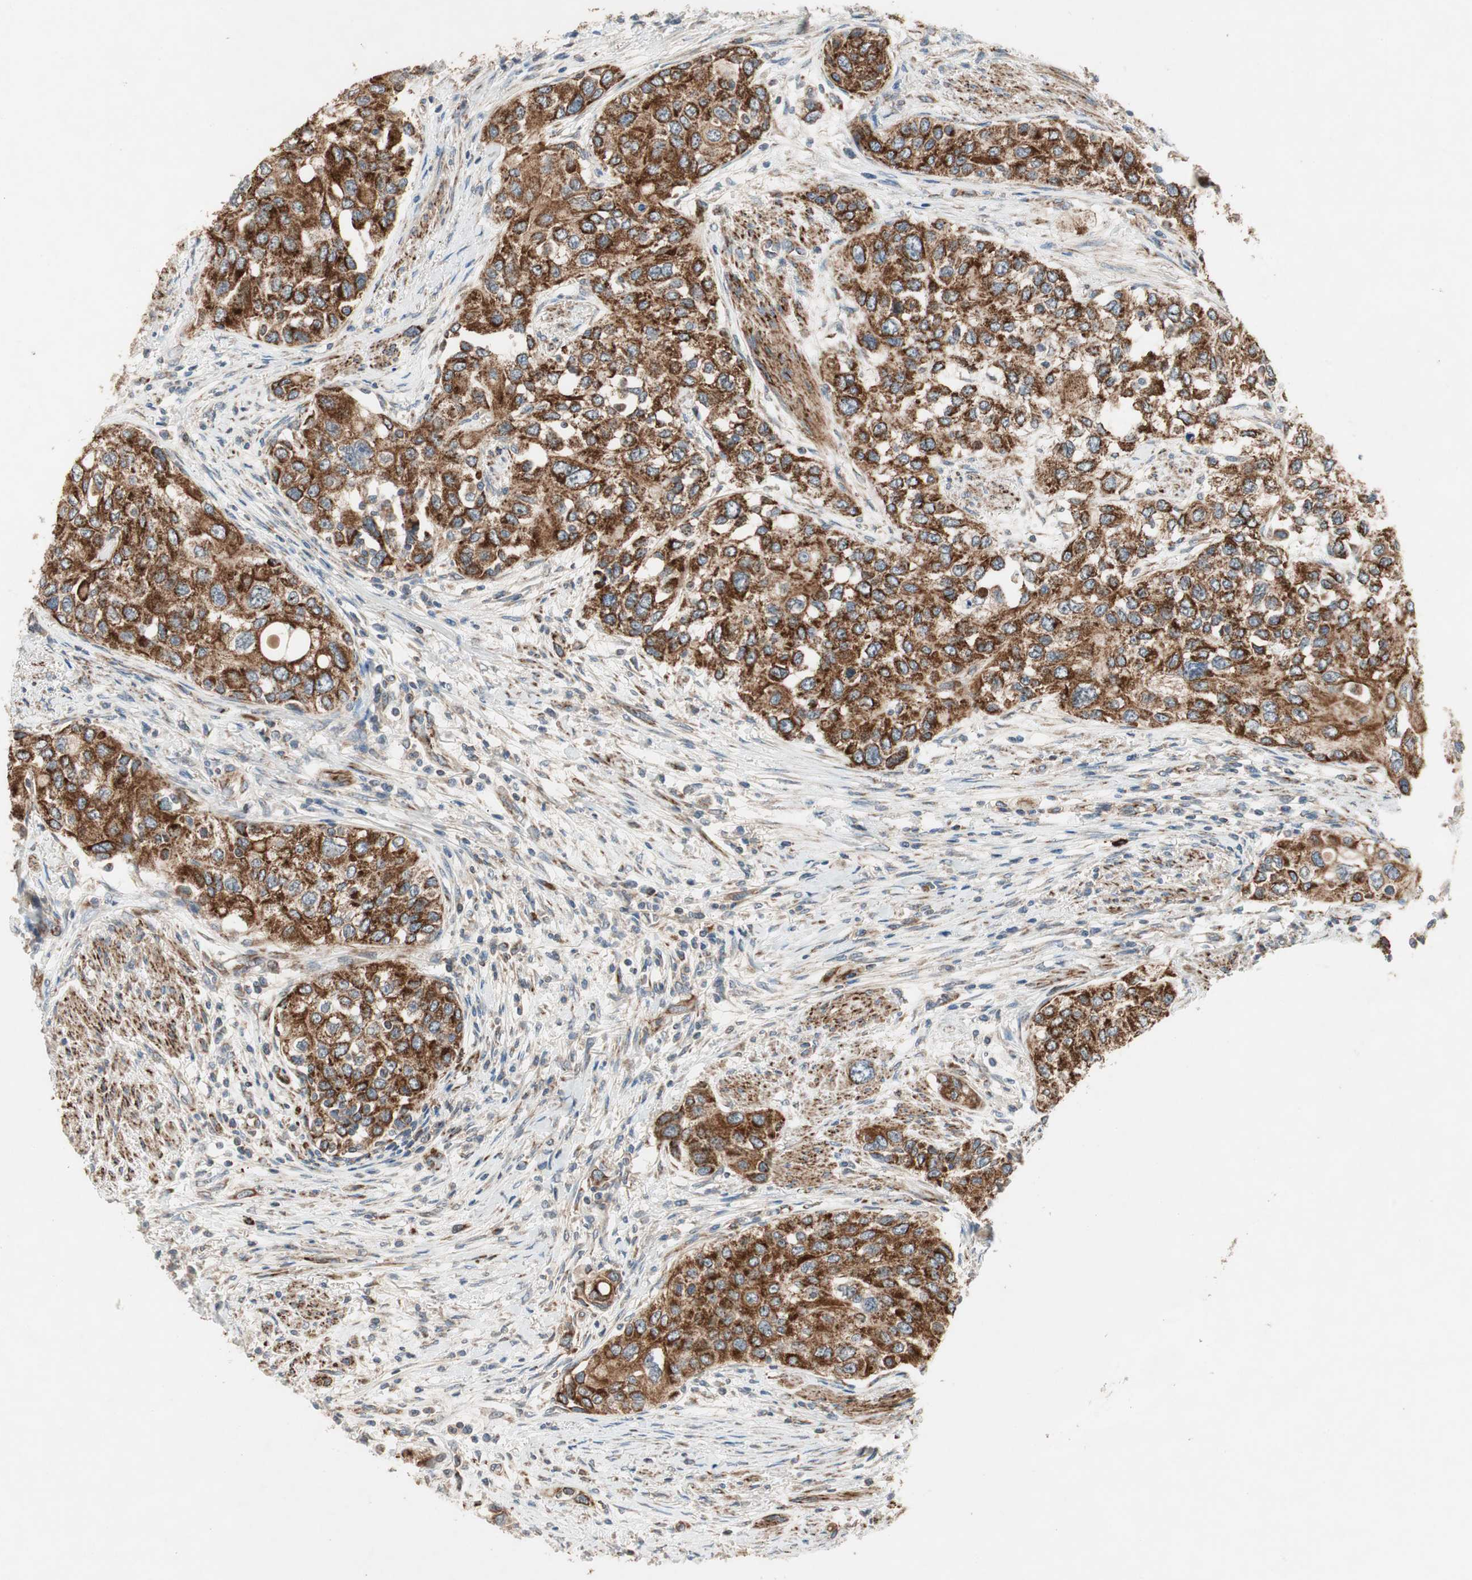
{"staining": {"intensity": "strong", "quantity": ">75%", "location": "cytoplasmic/membranous"}, "tissue": "urothelial cancer", "cell_type": "Tumor cells", "image_type": "cancer", "snomed": [{"axis": "morphology", "description": "Urothelial carcinoma, High grade"}, {"axis": "topography", "description": "Urinary bladder"}], "caption": "Human urothelial cancer stained with a protein marker reveals strong staining in tumor cells.", "gene": "AKAP1", "patient": {"sex": "female", "age": 56}}